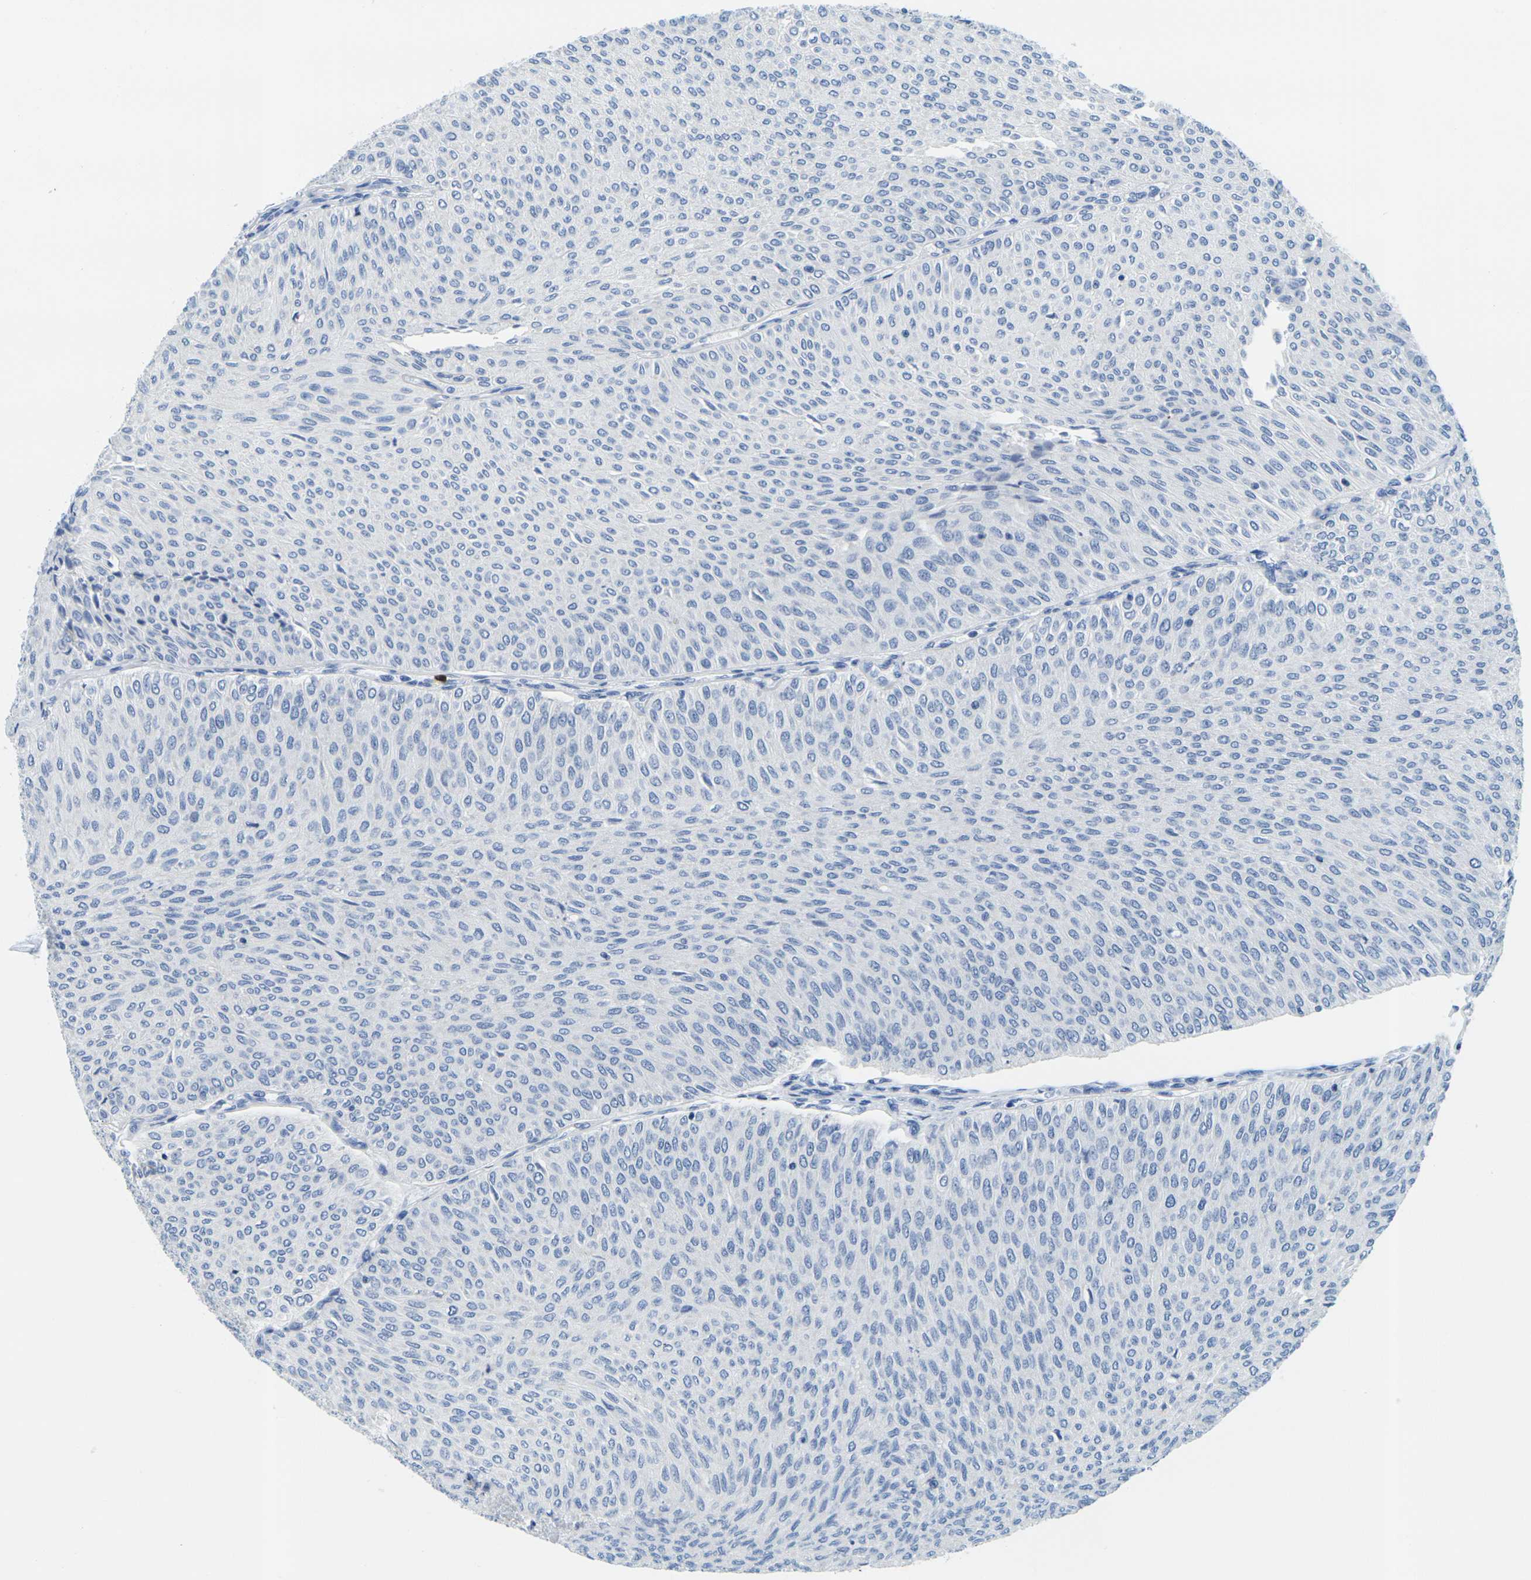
{"staining": {"intensity": "negative", "quantity": "none", "location": "none"}, "tissue": "urothelial cancer", "cell_type": "Tumor cells", "image_type": "cancer", "snomed": [{"axis": "morphology", "description": "Urothelial carcinoma, Low grade"}, {"axis": "topography", "description": "Urinary bladder"}], "caption": "An immunohistochemistry photomicrograph of urothelial carcinoma (low-grade) is shown. There is no staining in tumor cells of urothelial carcinoma (low-grade).", "gene": "GPR15", "patient": {"sex": "male", "age": 78}}